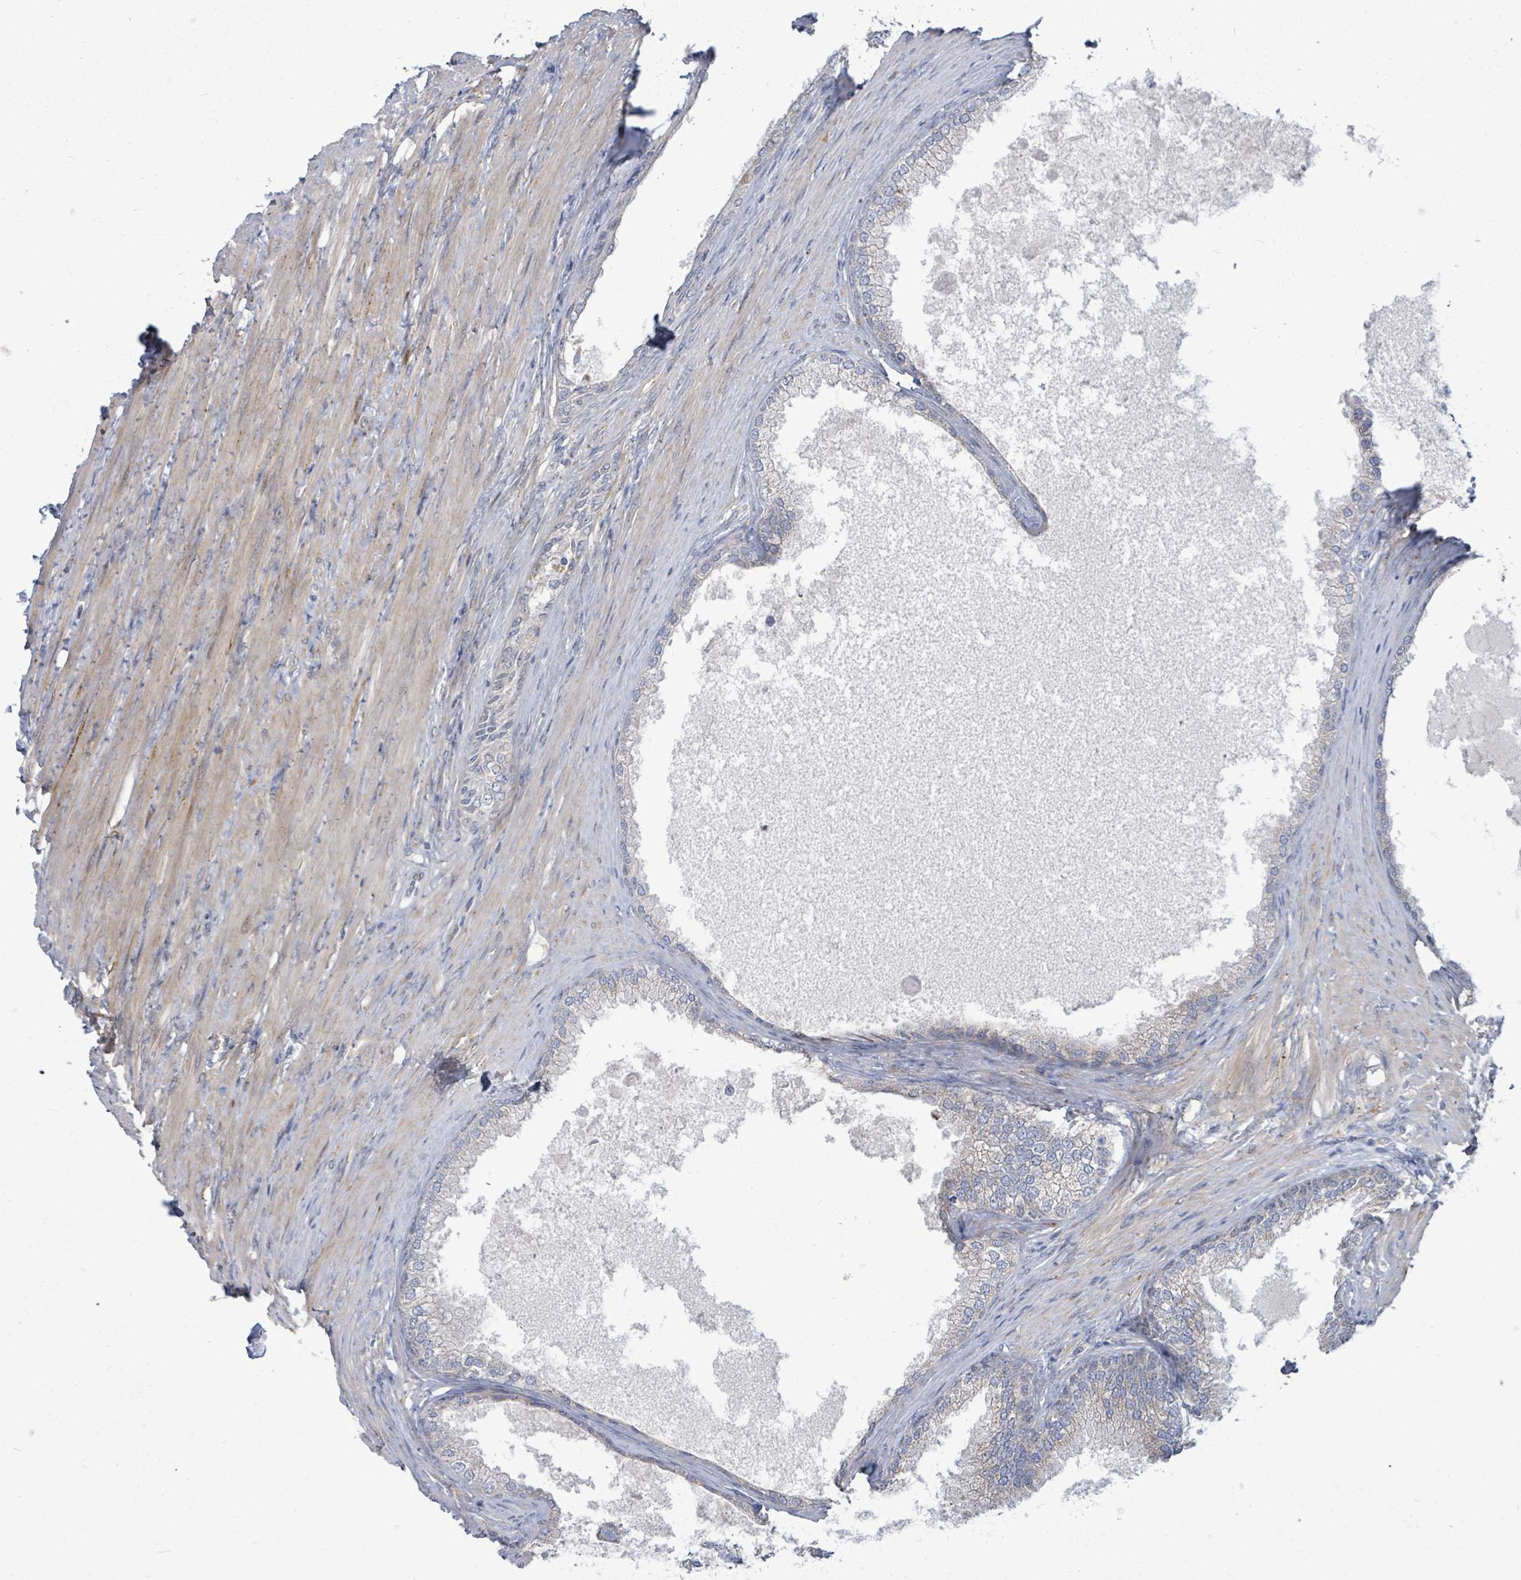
{"staining": {"intensity": "moderate", "quantity": "<25%", "location": "cytoplasmic/membranous"}, "tissue": "prostate", "cell_type": "Glandular cells", "image_type": "normal", "snomed": [{"axis": "morphology", "description": "Normal tissue, NOS"}, {"axis": "topography", "description": "Prostate"}], "caption": "Immunohistochemistry (DAB (3,3'-diaminobenzidine)) staining of benign prostate displays moderate cytoplasmic/membranous protein positivity in approximately <25% of glandular cells. (Stains: DAB (3,3'-diaminobenzidine) in brown, nuclei in blue, Microscopy: brightfield microscopy at high magnification).", "gene": "ZFPM1", "patient": {"sex": "male", "age": 76}}